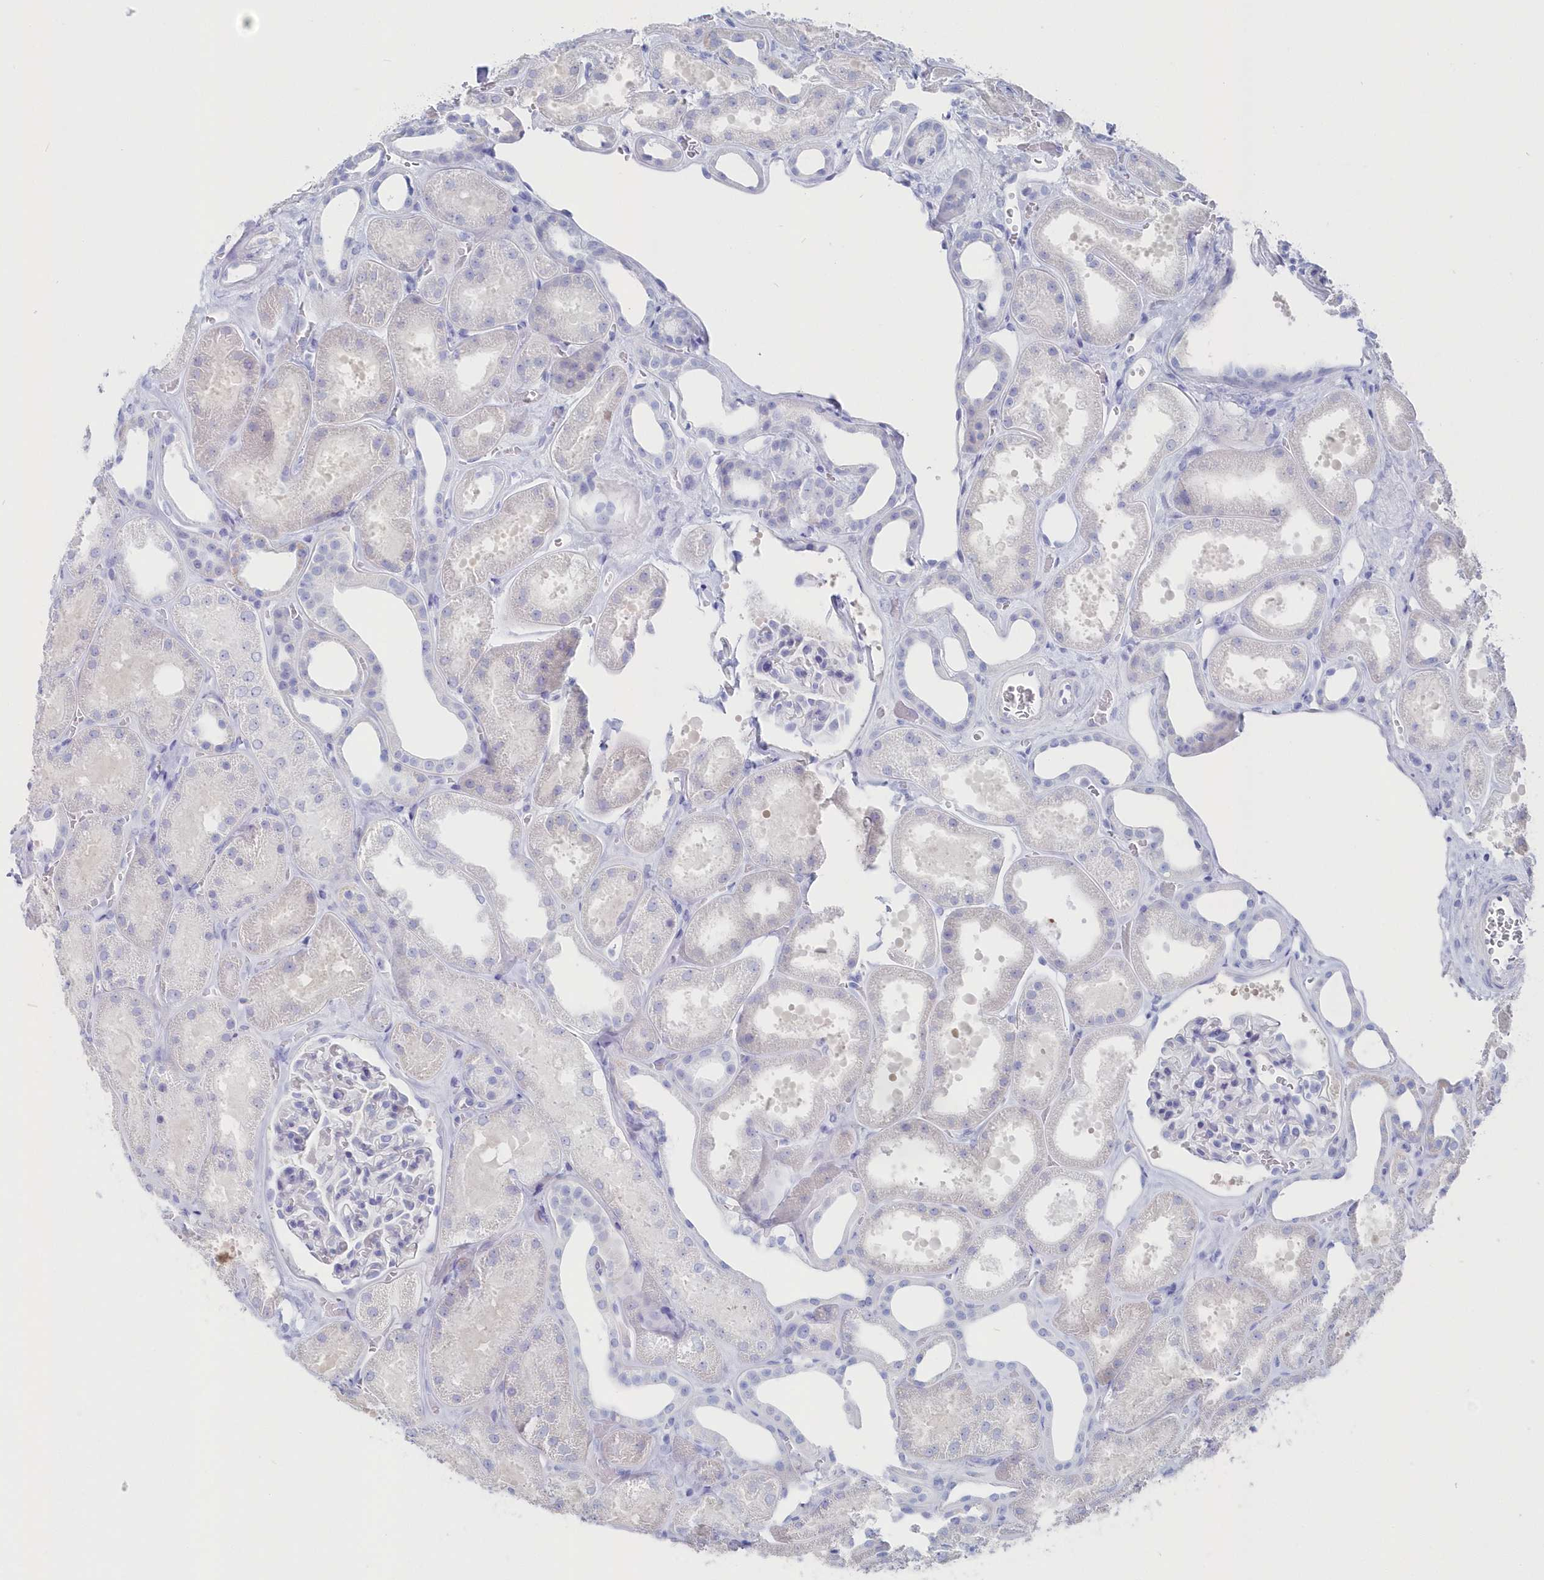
{"staining": {"intensity": "negative", "quantity": "none", "location": "none"}, "tissue": "kidney", "cell_type": "Cells in glomeruli", "image_type": "normal", "snomed": [{"axis": "morphology", "description": "Normal tissue, NOS"}, {"axis": "morphology", "description": "Adenocarcinoma, NOS"}, {"axis": "topography", "description": "Kidney"}], "caption": "Immunohistochemistry histopathology image of unremarkable kidney: human kidney stained with DAB (3,3'-diaminobenzidine) reveals no significant protein staining in cells in glomeruli.", "gene": "CSNK1G2", "patient": {"sex": "female", "age": 68}}